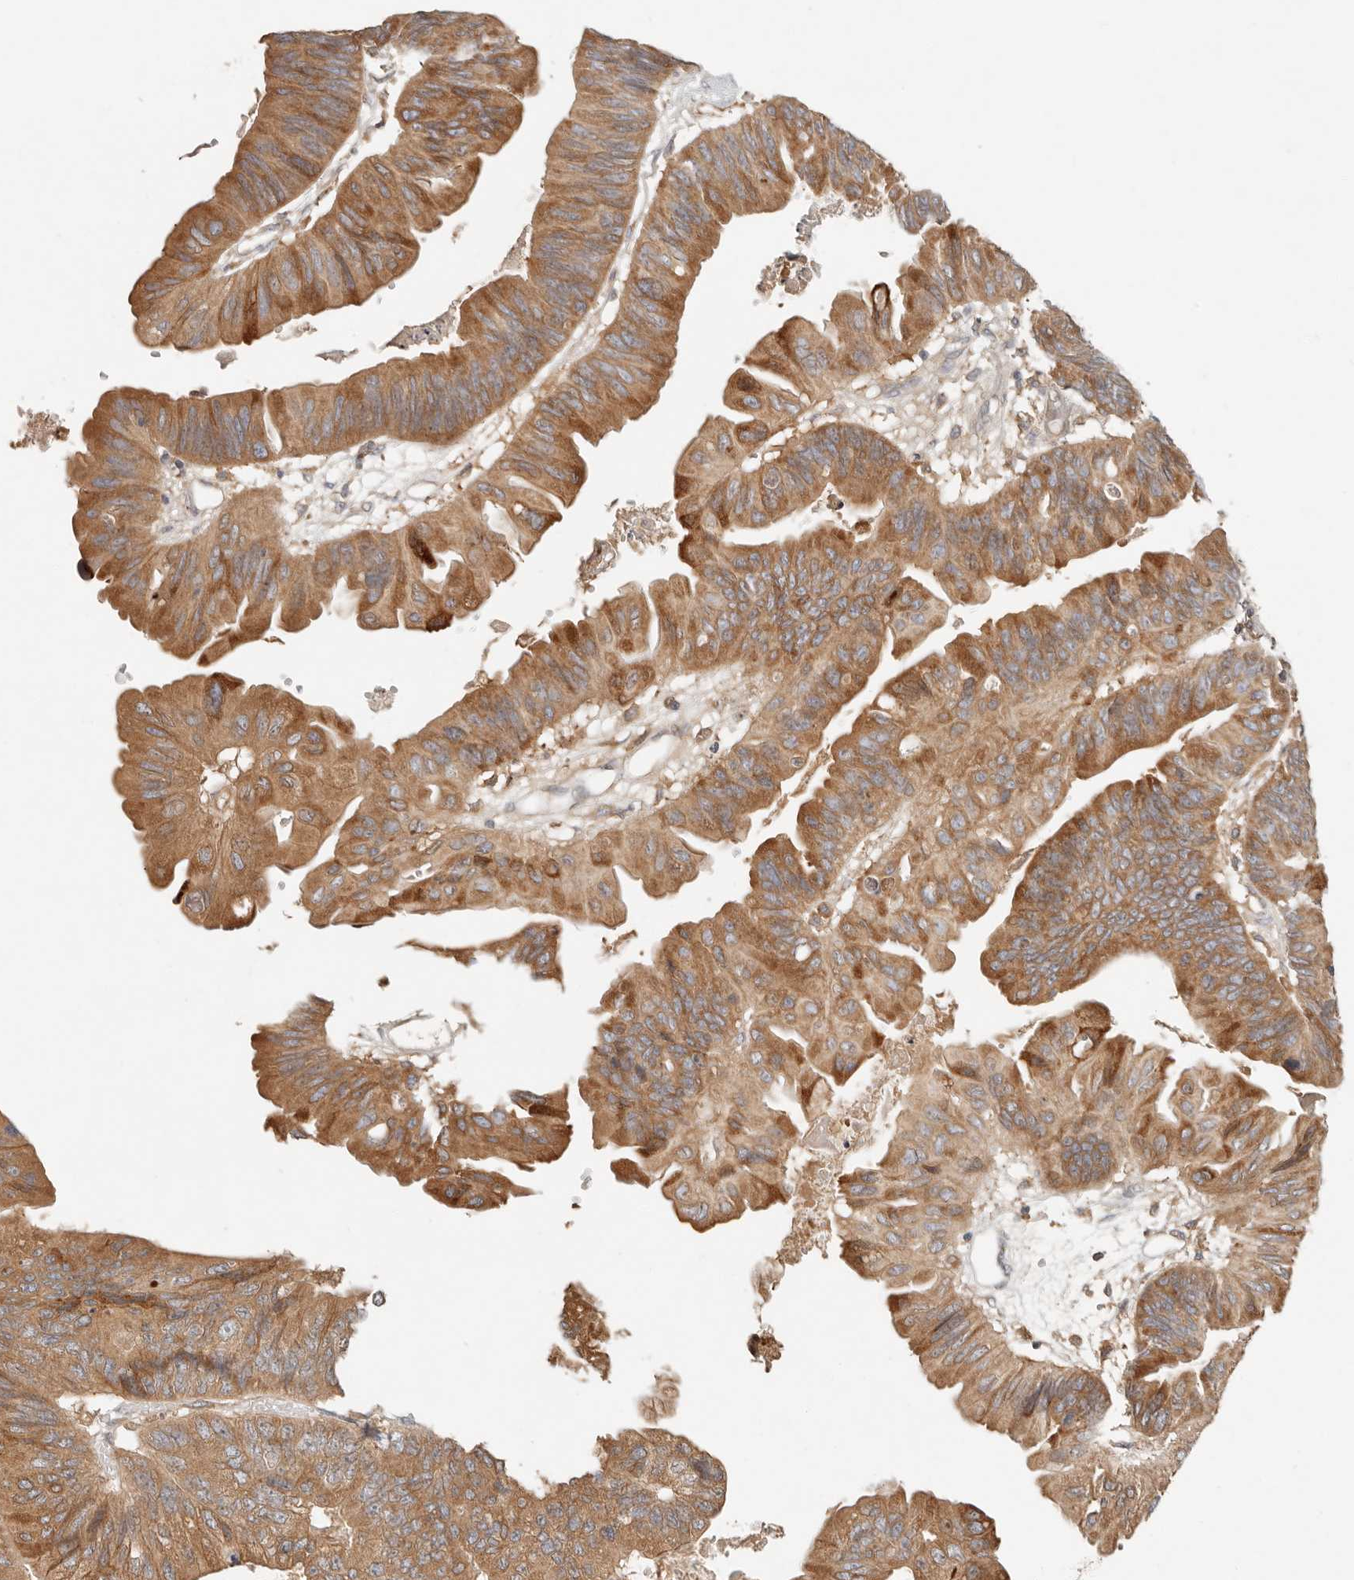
{"staining": {"intensity": "moderate", "quantity": ">75%", "location": "cytoplasmic/membranous"}, "tissue": "ovarian cancer", "cell_type": "Tumor cells", "image_type": "cancer", "snomed": [{"axis": "morphology", "description": "Cystadenocarcinoma, mucinous, NOS"}, {"axis": "topography", "description": "Ovary"}], "caption": "Approximately >75% of tumor cells in human mucinous cystadenocarcinoma (ovarian) demonstrate moderate cytoplasmic/membranous protein staining as visualized by brown immunohistochemical staining.", "gene": "ARHGEF10L", "patient": {"sex": "female", "age": 61}}